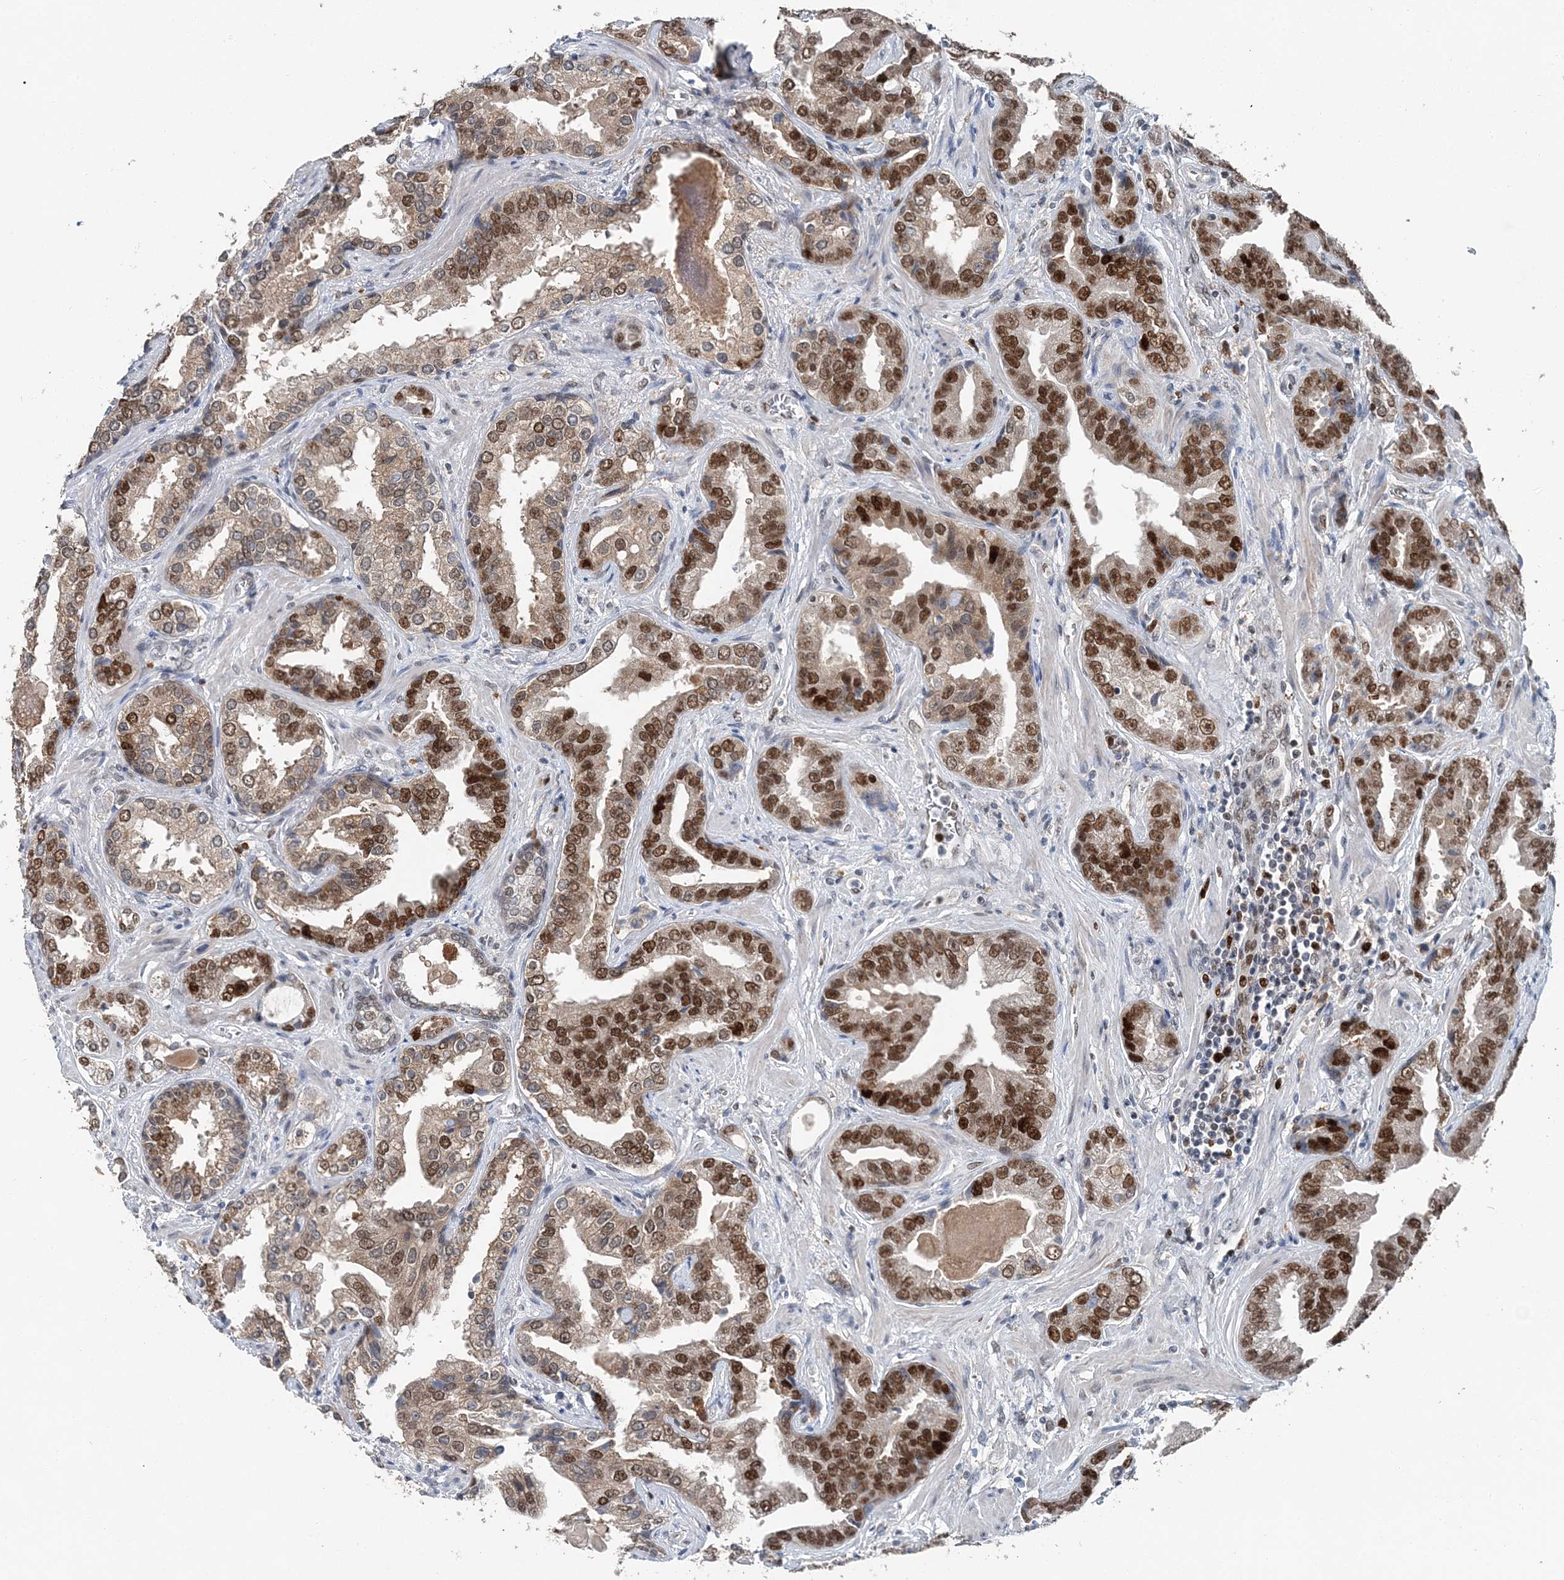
{"staining": {"intensity": "strong", "quantity": "25%-75%", "location": "nuclear"}, "tissue": "prostate cancer", "cell_type": "Tumor cells", "image_type": "cancer", "snomed": [{"axis": "morphology", "description": "Adenocarcinoma, Low grade"}, {"axis": "topography", "description": "Prostate"}], "caption": "There is high levels of strong nuclear positivity in tumor cells of prostate adenocarcinoma (low-grade), as demonstrated by immunohistochemical staining (brown color).", "gene": "HAT1", "patient": {"sex": "male", "age": 60}}